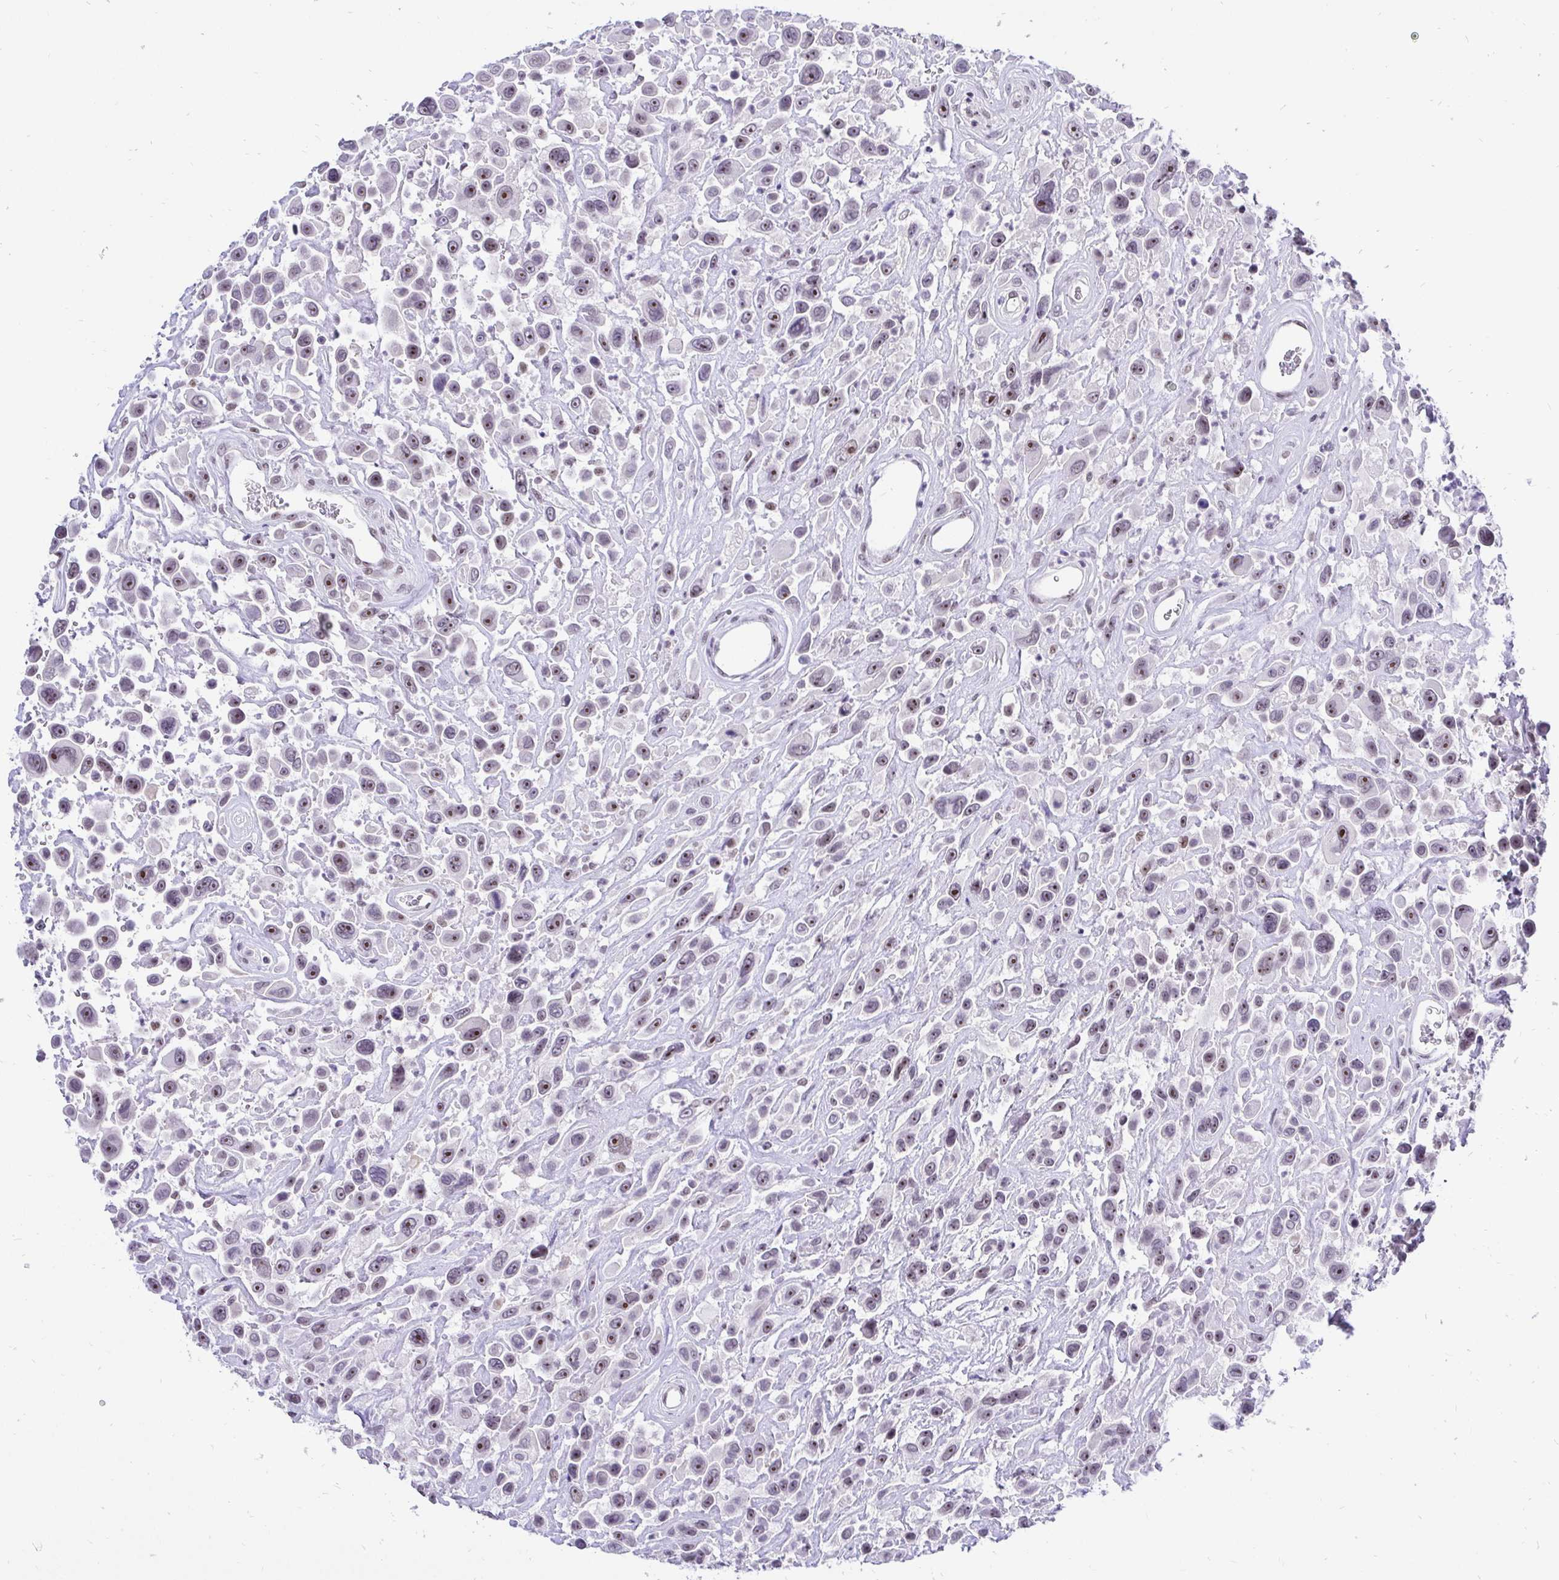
{"staining": {"intensity": "weak", "quantity": "25%-75%", "location": "nuclear"}, "tissue": "urothelial cancer", "cell_type": "Tumor cells", "image_type": "cancer", "snomed": [{"axis": "morphology", "description": "Urothelial carcinoma, High grade"}, {"axis": "topography", "description": "Urinary bladder"}], "caption": "The histopathology image displays a brown stain indicating the presence of a protein in the nuclear of tumor cells in urothelial cancer. Immunohistochemistry stains the protein in brown and the nuclei are stained blue.", "gene": "ZNF860", "patient": {"sex": "male", "age": 53}}